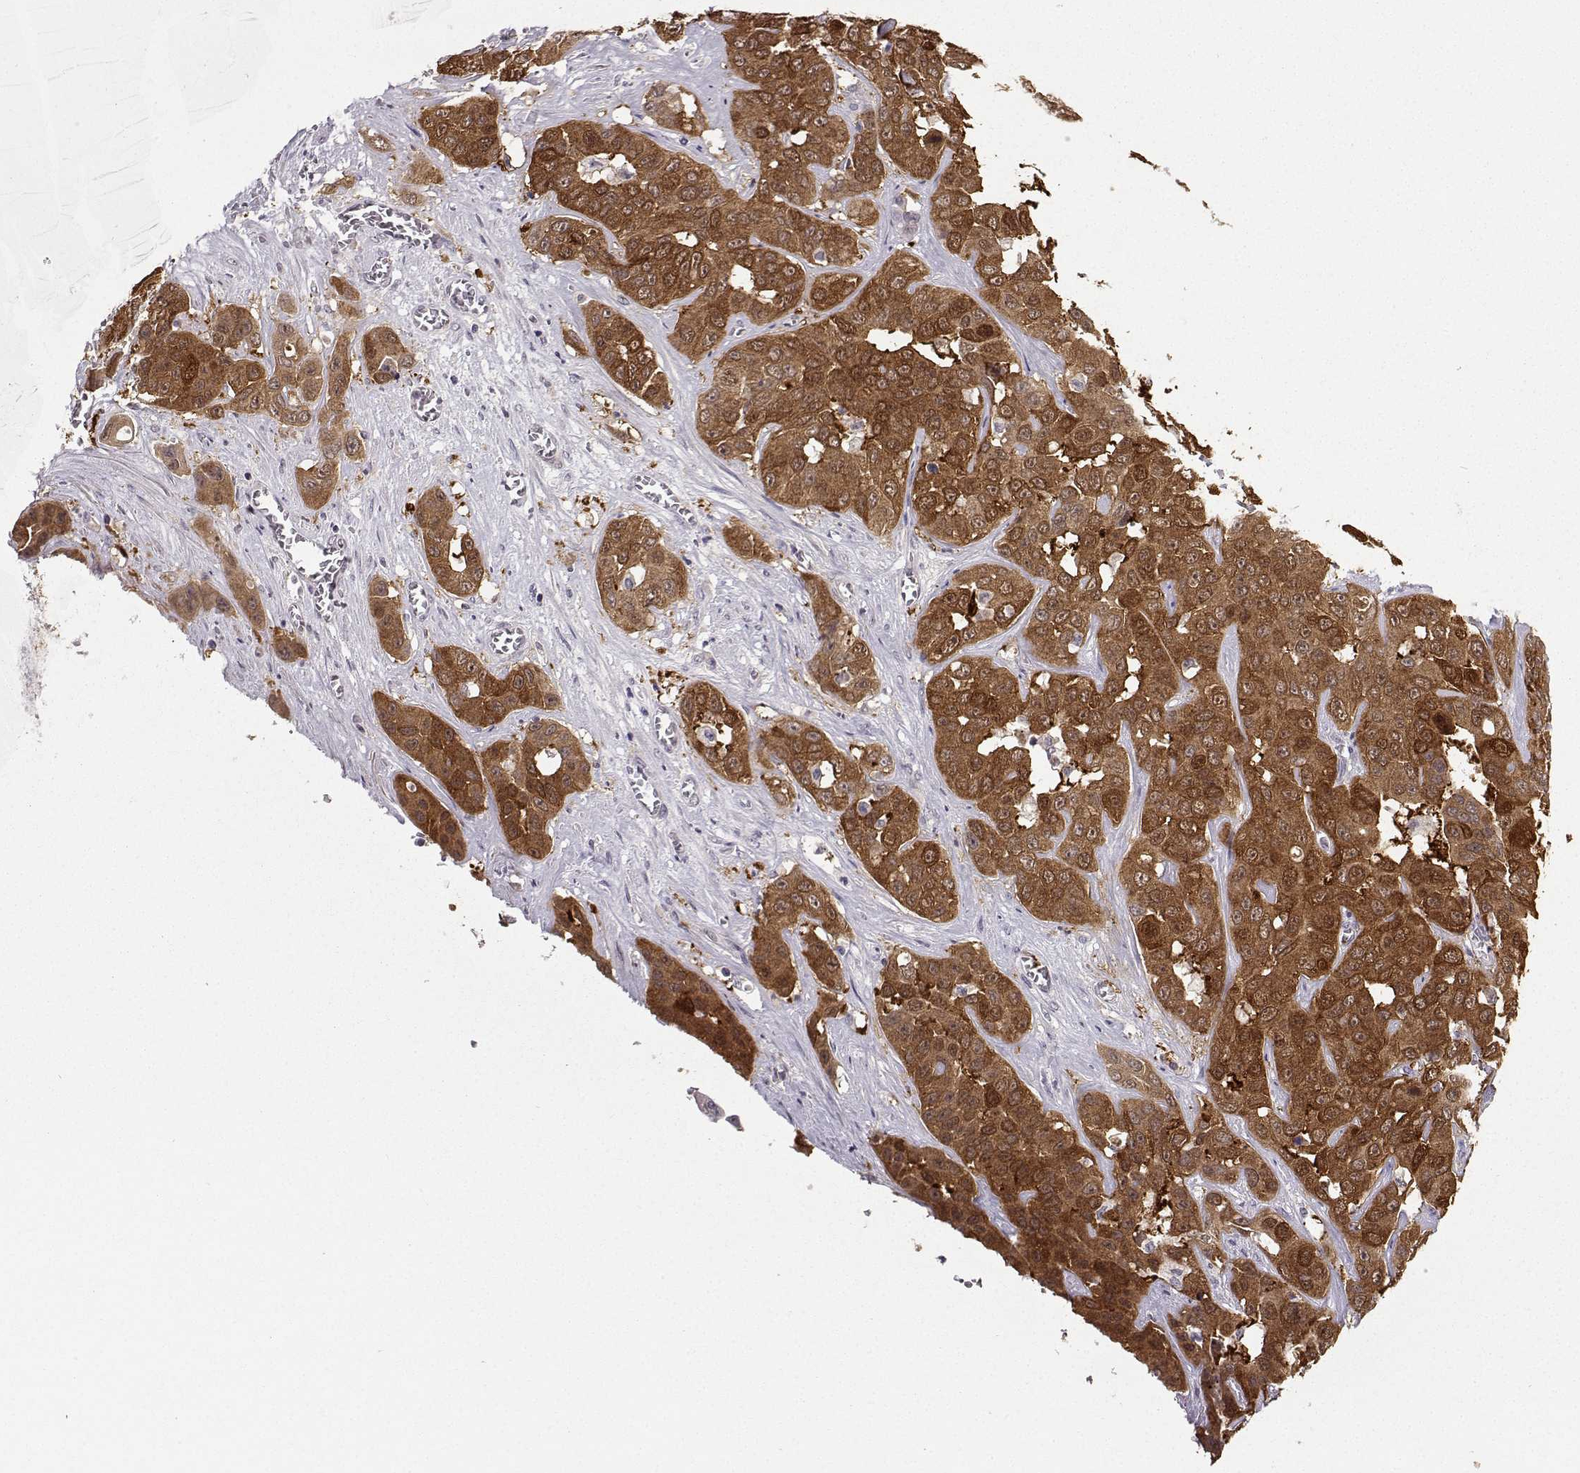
{"staining": {"intensity": "strong", "quantity": ">75%", "location": "cytoplasmic/membranous"}, "tissue": "liver cancer", "cell_type": "Tumor cells", "image_type": "cancer", "snomed": [{"axis": "morphology", "description": "Cholangiocarcinoma"}, {"axis": "topography", "description": "Liver"}], "caption": "Immunohistochemistry micrograph of liver cancer (cholangiocarcinoma) stained for a protein (brown), which reveals high levels of strong cytoplasmic/membranous expression in approximately >75% of tumor cells.", "gene": "NQO1", "patient": {"sex": "female", "age": 52}}